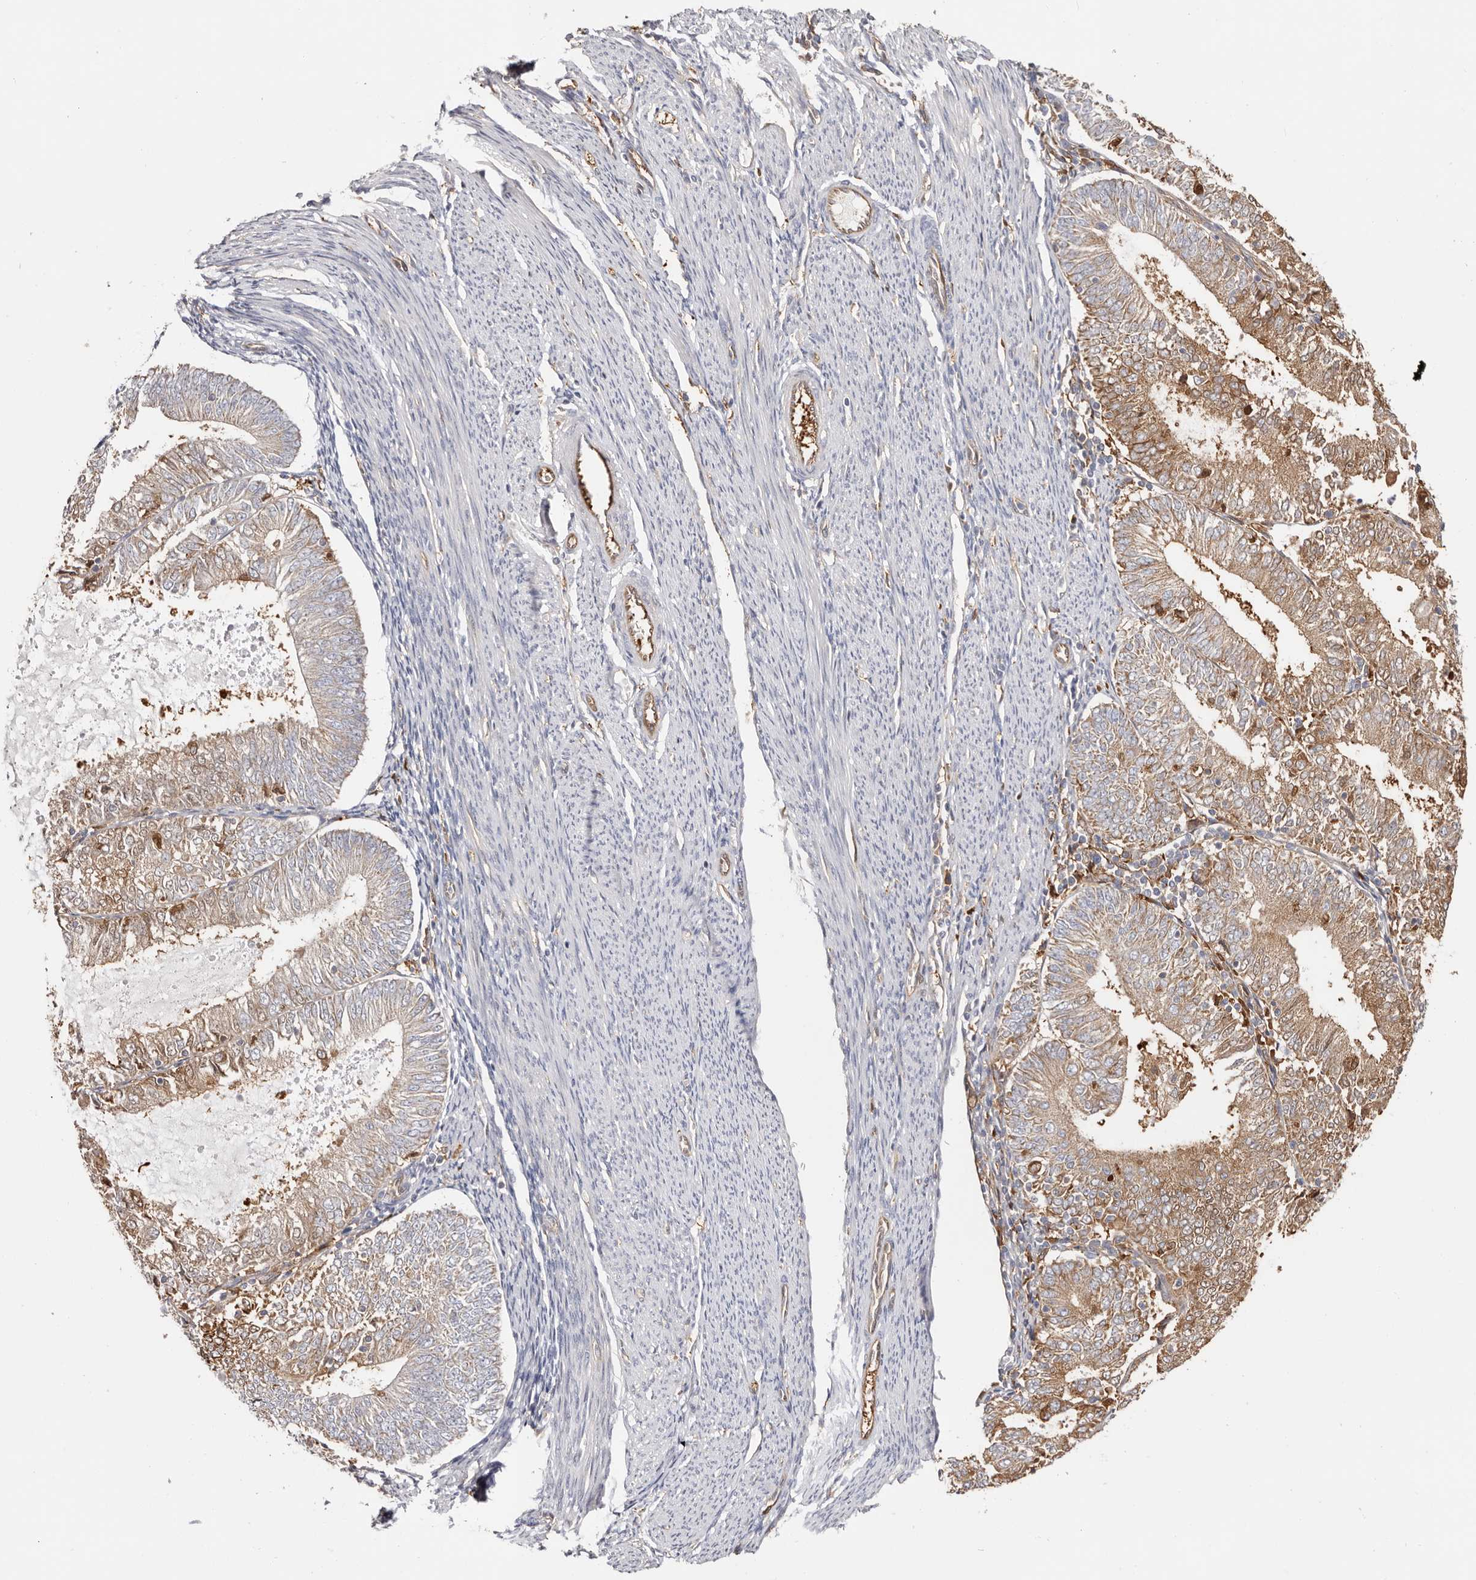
{"staining": {"intensity": "weak", "quantity": ">75%", "location": "cytoplasmic/membranous"}, "tissue": "endometrial cancer", "cell_type": "Tumor cells", "image_type": "cancer", "snomed": [{"axis": "morphology", "description": "Adenocarcinoma, NOS"}, {"axis": "topography", "description": "Endometrium"}], "caption": "IHC of adenocarcinoma (endometrial) reveals low levels of weak cytoplasmic/membranous expression in approximately >75% of tumor cells. Using DAB (brown) and hematoxylin (blue) stains, captured at high magnification using brightfield microscopy.", "gene": "LAP3", "patient": {"sex": "female", "age": 57}}